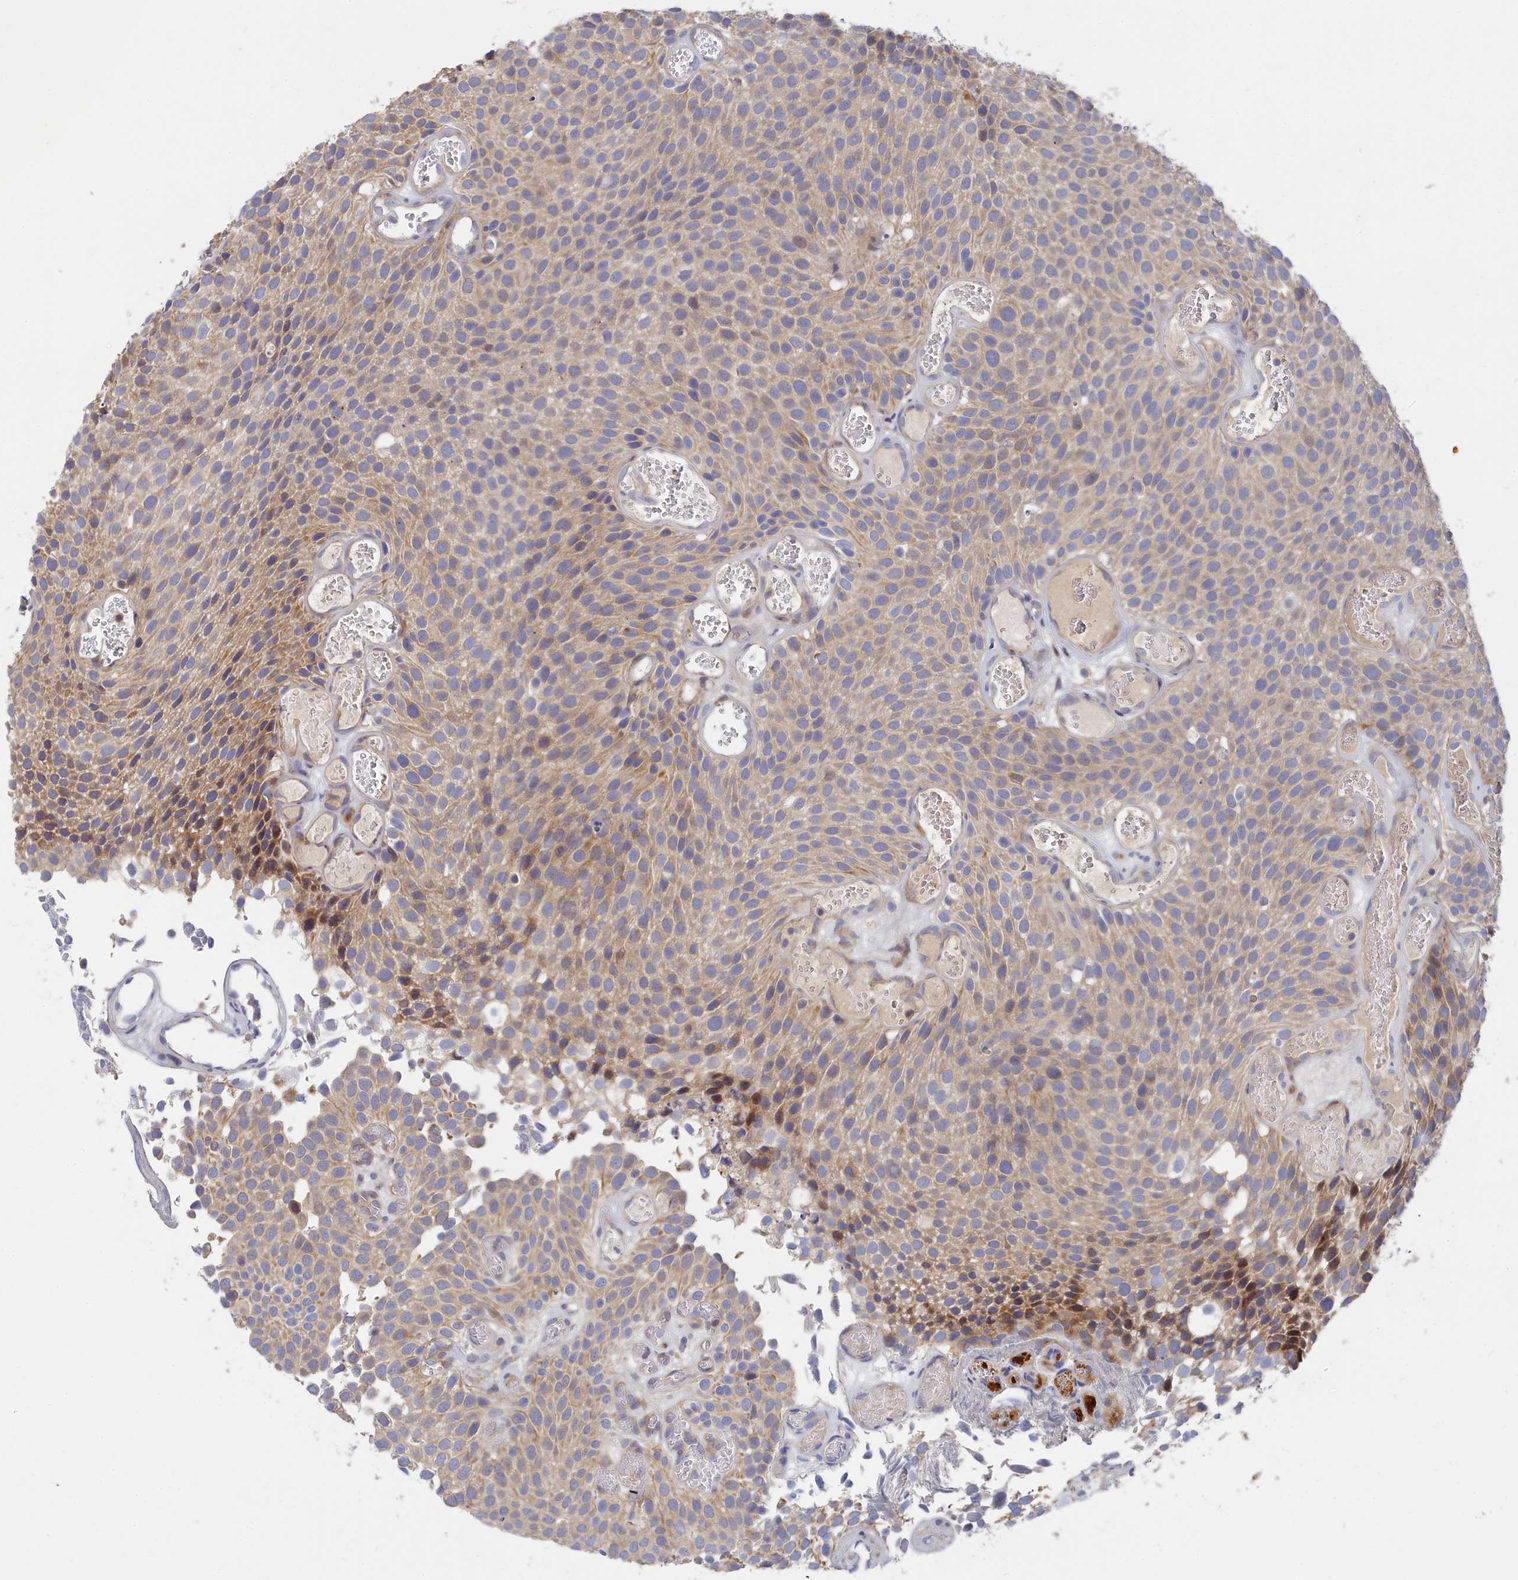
{"staining": {"intensity": "weak", "quantity": "25%-75%", "location": "cytoplasmic/membranous"}, "tissue": "urothelial cancer", "cell_type": "Tumor cells", "image_type": "cancer", "snomed": [{"axis": "morphology", "description": "Urothelial carcinoma, Low grade"}, {"axis": "topography", "description": "Urinary bladder"}], "caption": "An immunohistochemistry (IHC) histopathology image of neoplastic tissue is shown. Protein staining in brown labels weak cytoplasmic/membranous positivity in urothelial carcinoma (low-grade) within tumor cells.", "gene": "SPATA5L1", "patient": {"sex": "male", "age": 89}}